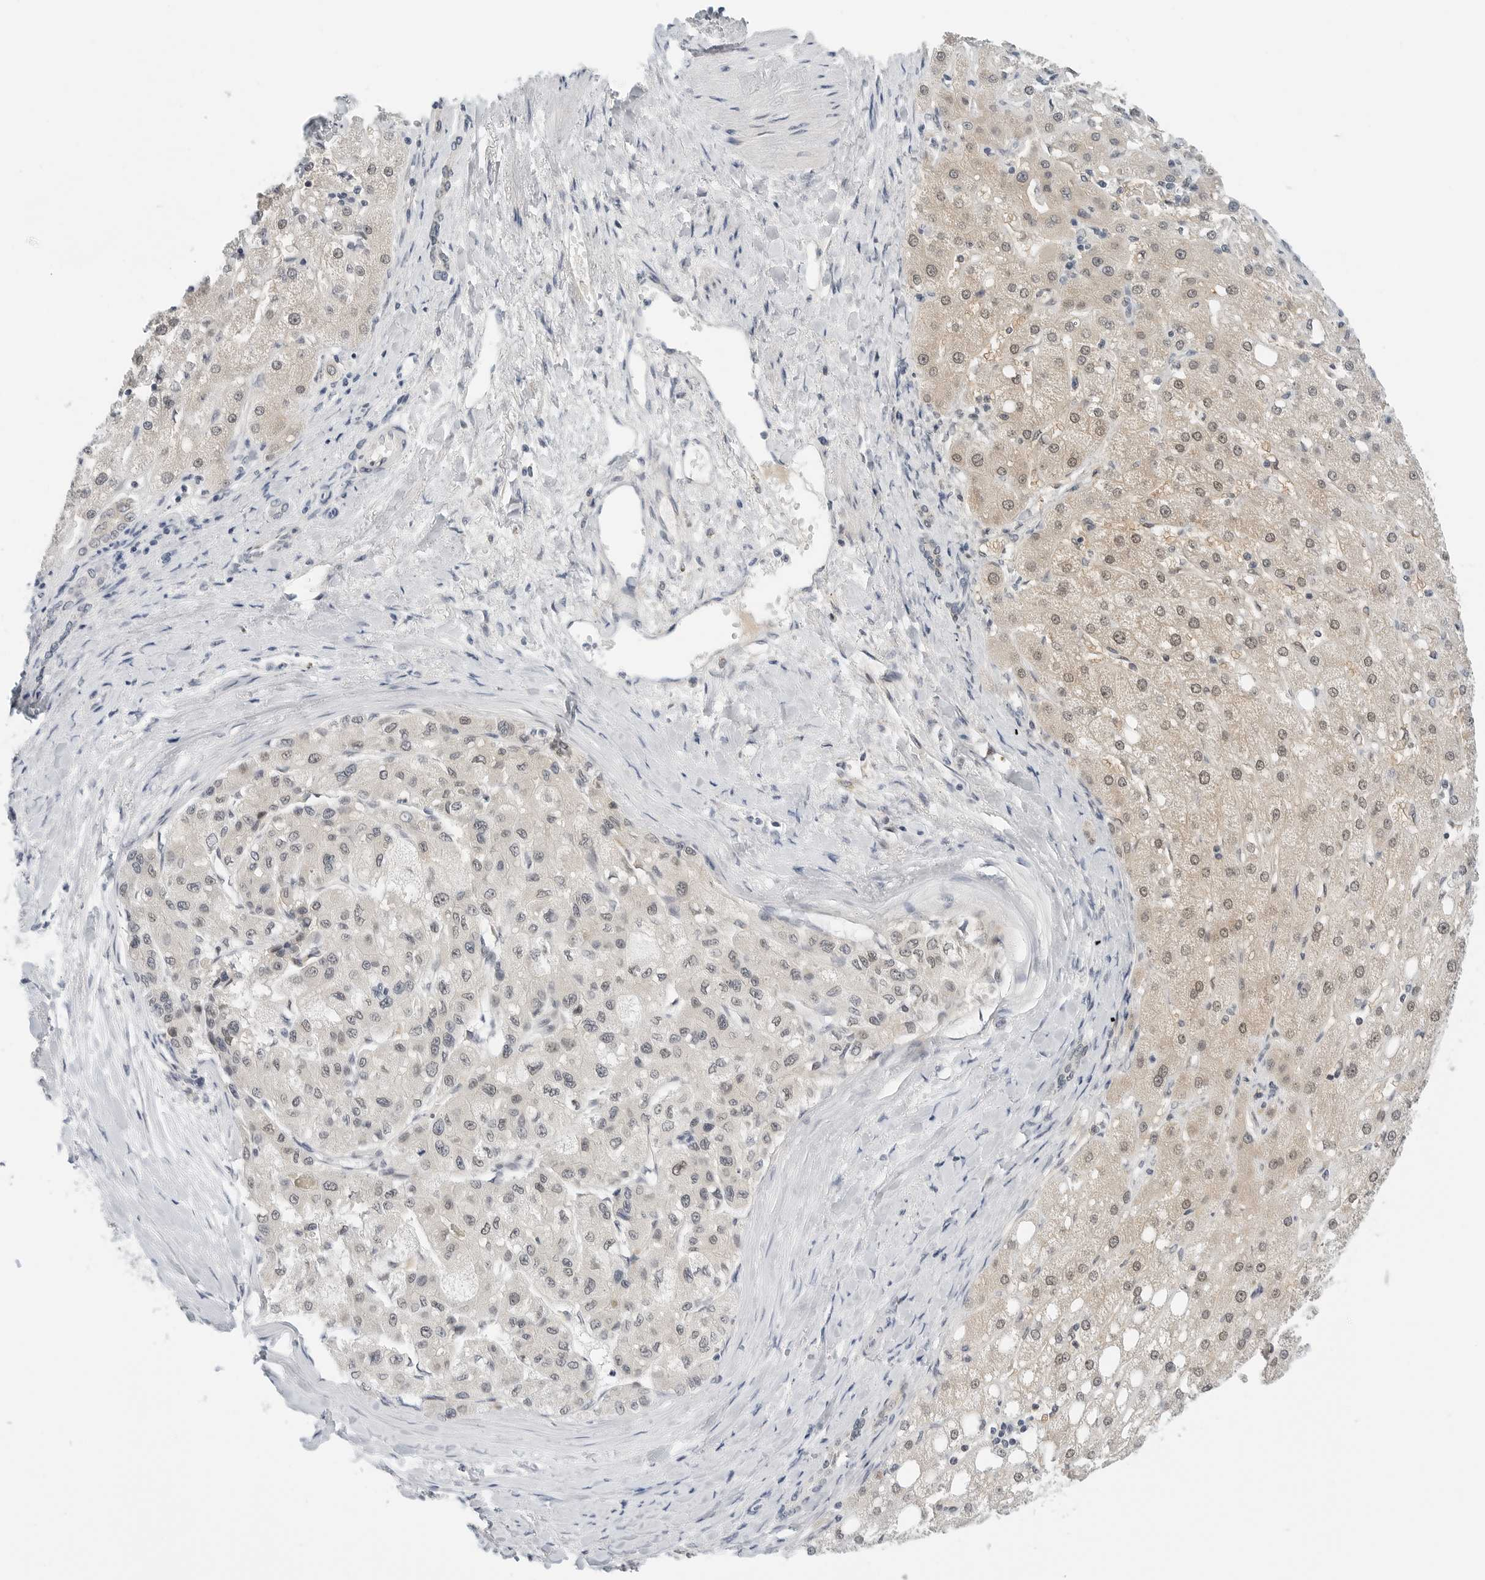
{"staining": {"intensity": "weak", "quantity": "25%-75%", "location": "cytoplasmic/membranous,nuclear"}, "tissue": "liver cancer", "cell_type": "Tumor cells", "image_type": "cancer", "snomed": [{"axis": "morphology", "description": "Carcinoma, Hepatocellular, NOS"}, {"axis": "topography", "description": "Liver"}], "caption": "Immunohistochemistry (IHC) of human liver cancer demonstrates low levels of weak cytoplasmic/membranous and nuclear positivity in about 25%-75% of tumor cells. (DAB (3,3'-diaminobenzidine) IHC, brown staining for protein, blue staining for nuclei).", "gene": "TSEN2", "patient": {"sex": "male", "age": 80}}